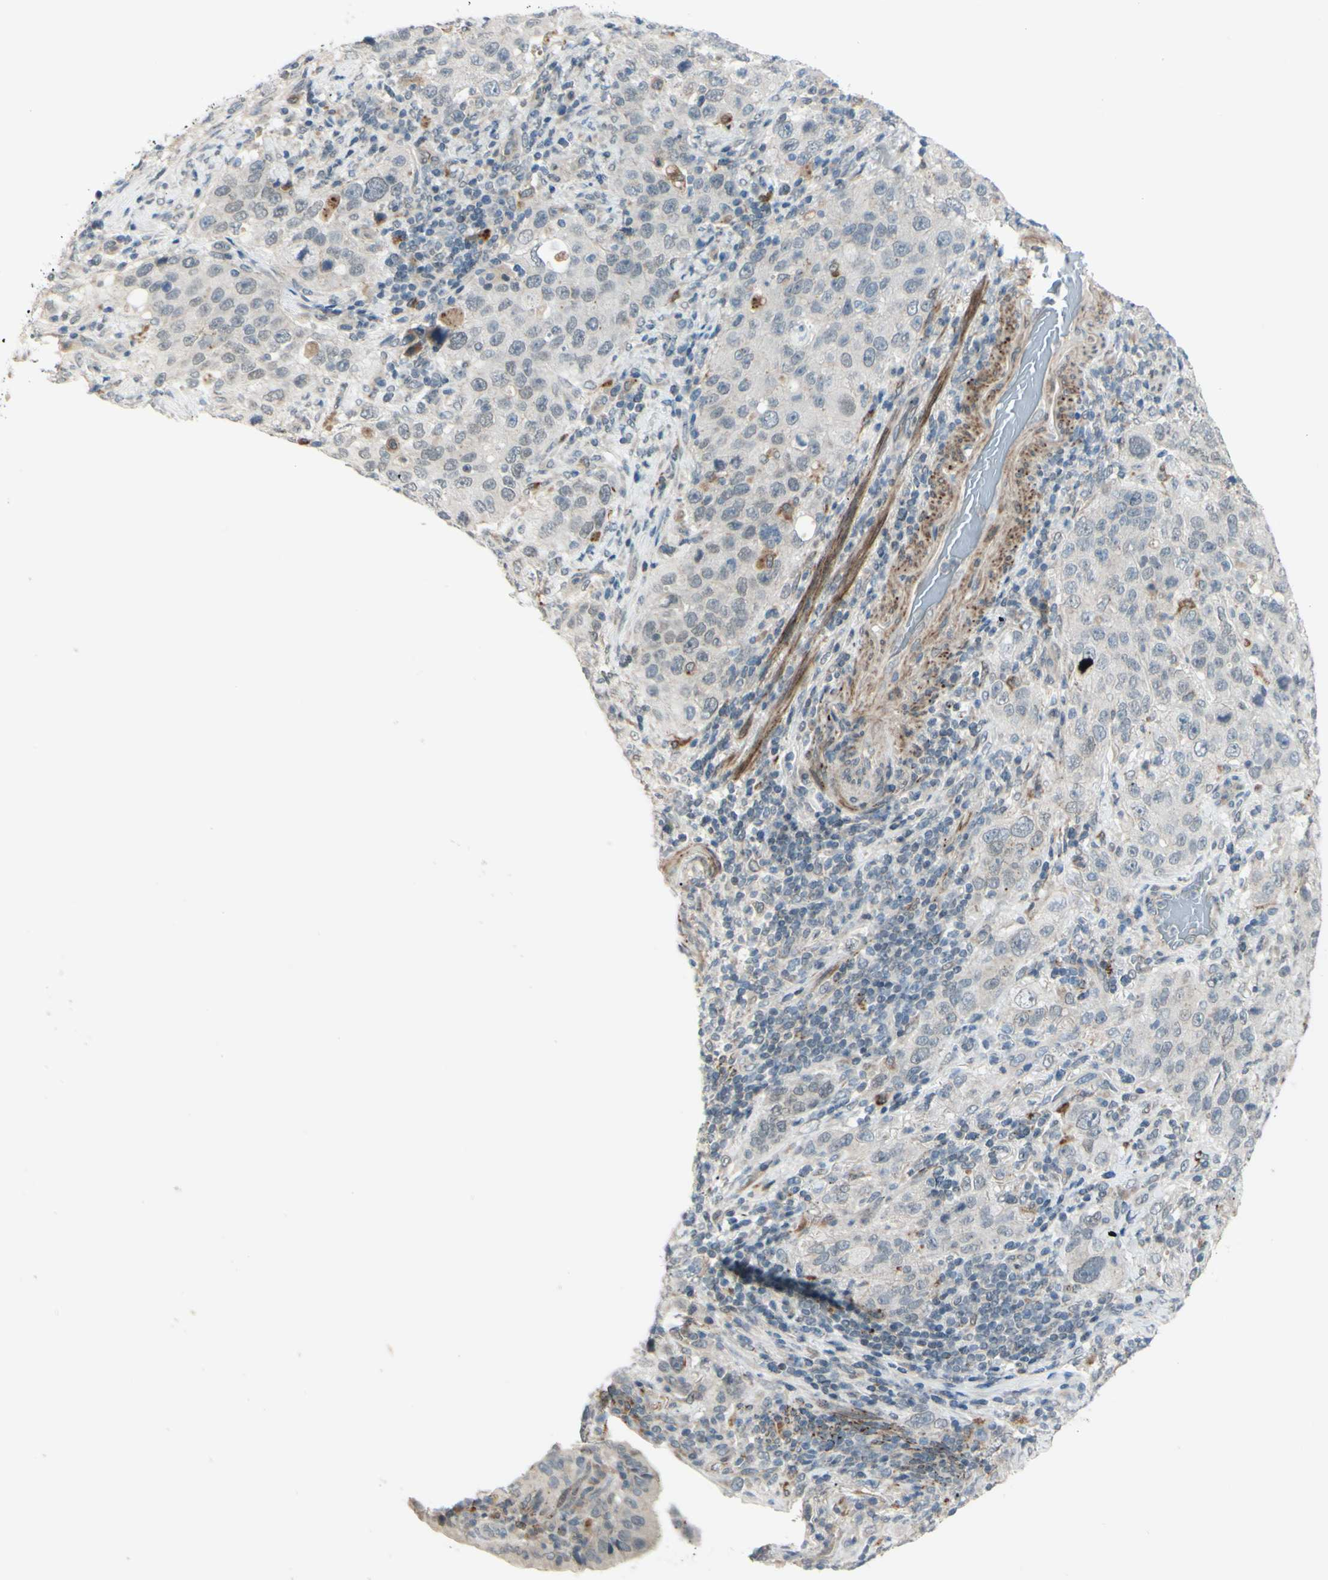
{"staining": {"intensity": "negative", "quantity": "none", "location": "none"}, "tissue": "stomach cancer", "cell_type": "Tumor cells", "image_type": "cancer", "snomed": [{"axis": "morphology", "description": "Normal tissue, NOS"}, {"axis": "morphology", "description": "Adenocarcinoma, NOS"}, {"axis": "topography", "description": "Stomach"}], "caption": "Tumor cells are negative for protein expression in human stomach cancer.", "gene": "FGFR2", "patient": {"sex": "male", "age": 48}}